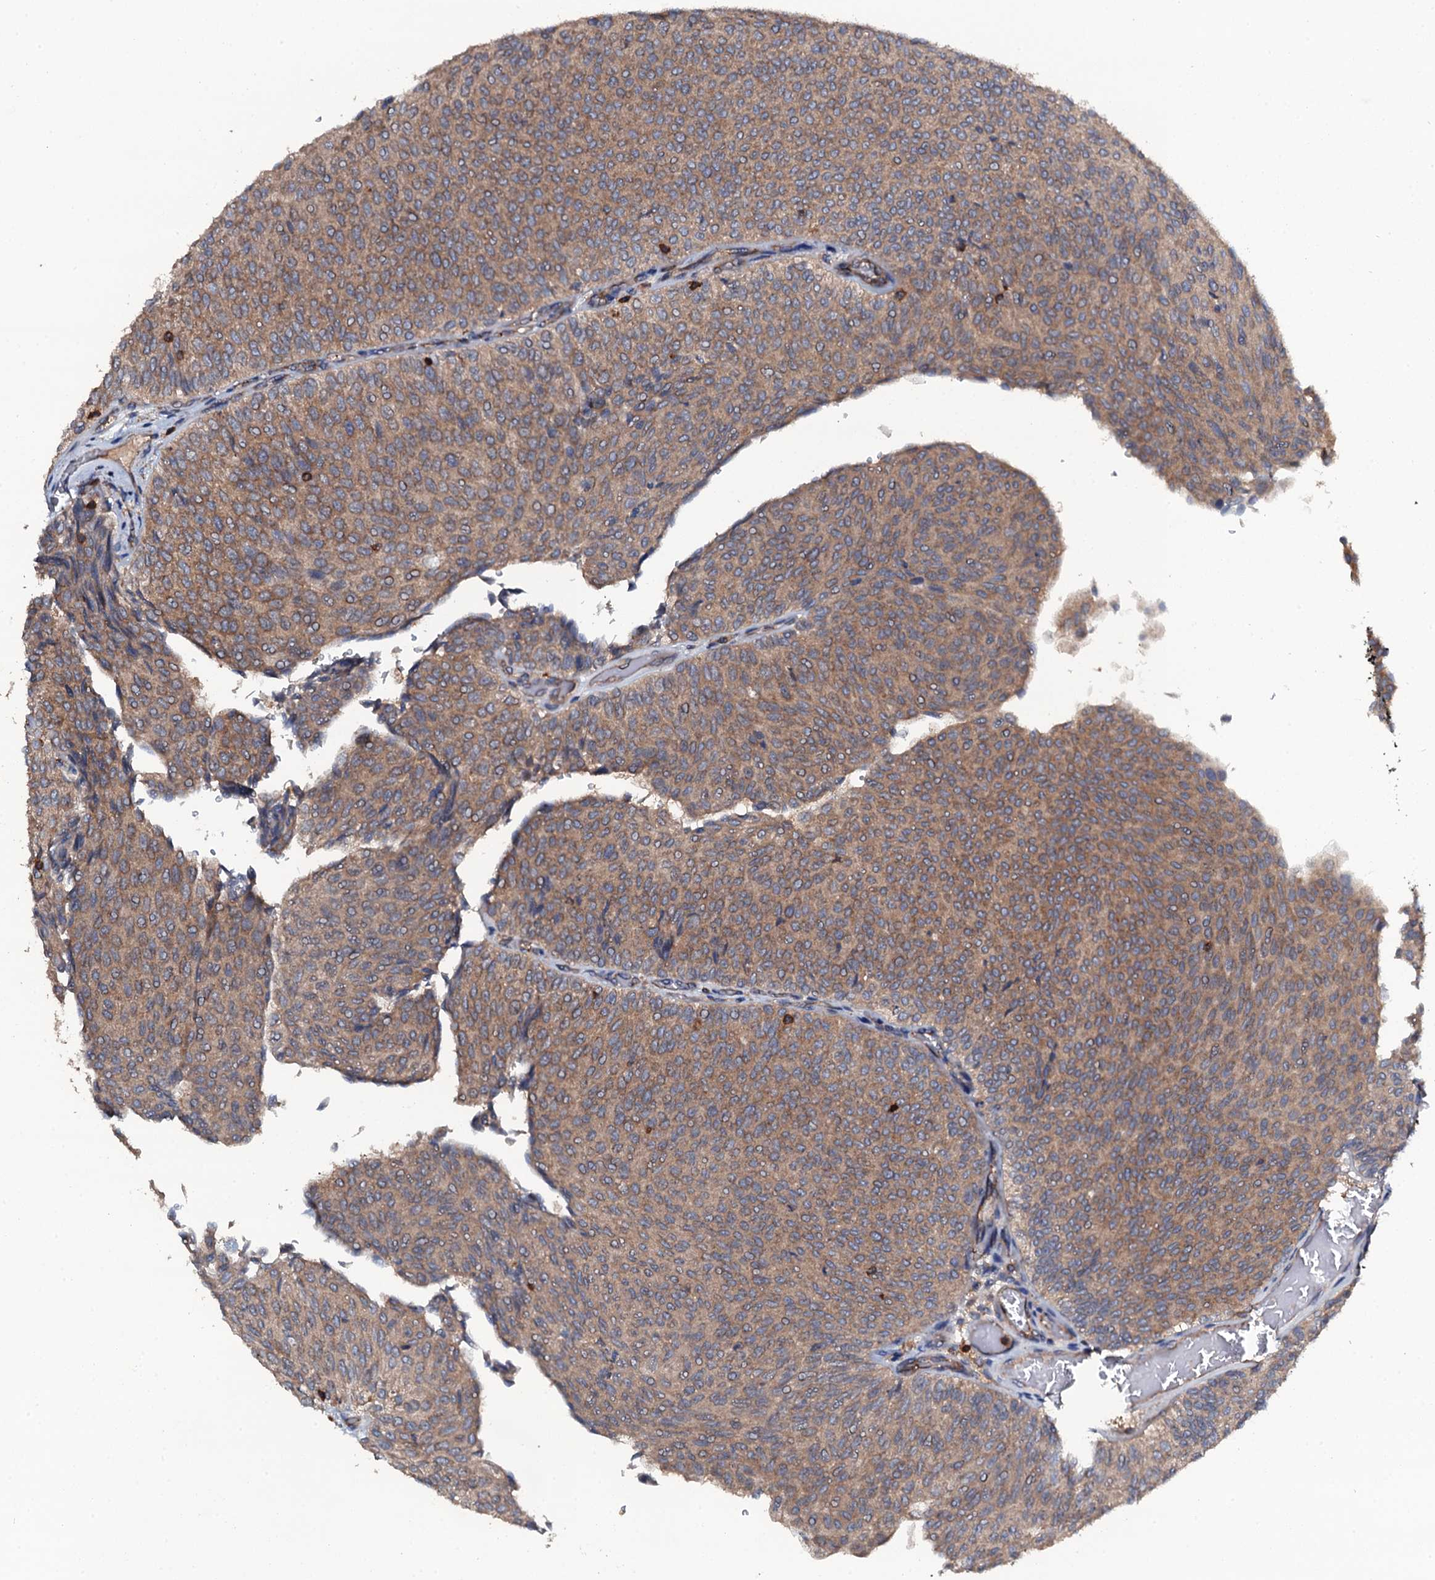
{"staining": {"intensity": "moderate", "quantity": ">75%", "location": "cytoplasmic/membranous"}, "tissue": "urothelial cancer", "cell_type": "Tumor cells", "image_type": "cancer", "snomed": [{"axis": "morphology", "description": "Urothelial carcinoma, Low grade"}, {"axis": "topography", "description": "Urinary bladder"}], "caption": "The image displays staining of urothelial carcinoma (low-grade), revealing moderate cytoplasmic/membranous protein staining (brown color) within tumor cells.", "gene": "GRK2", "patient": {"sex": "male", "age": 78}}